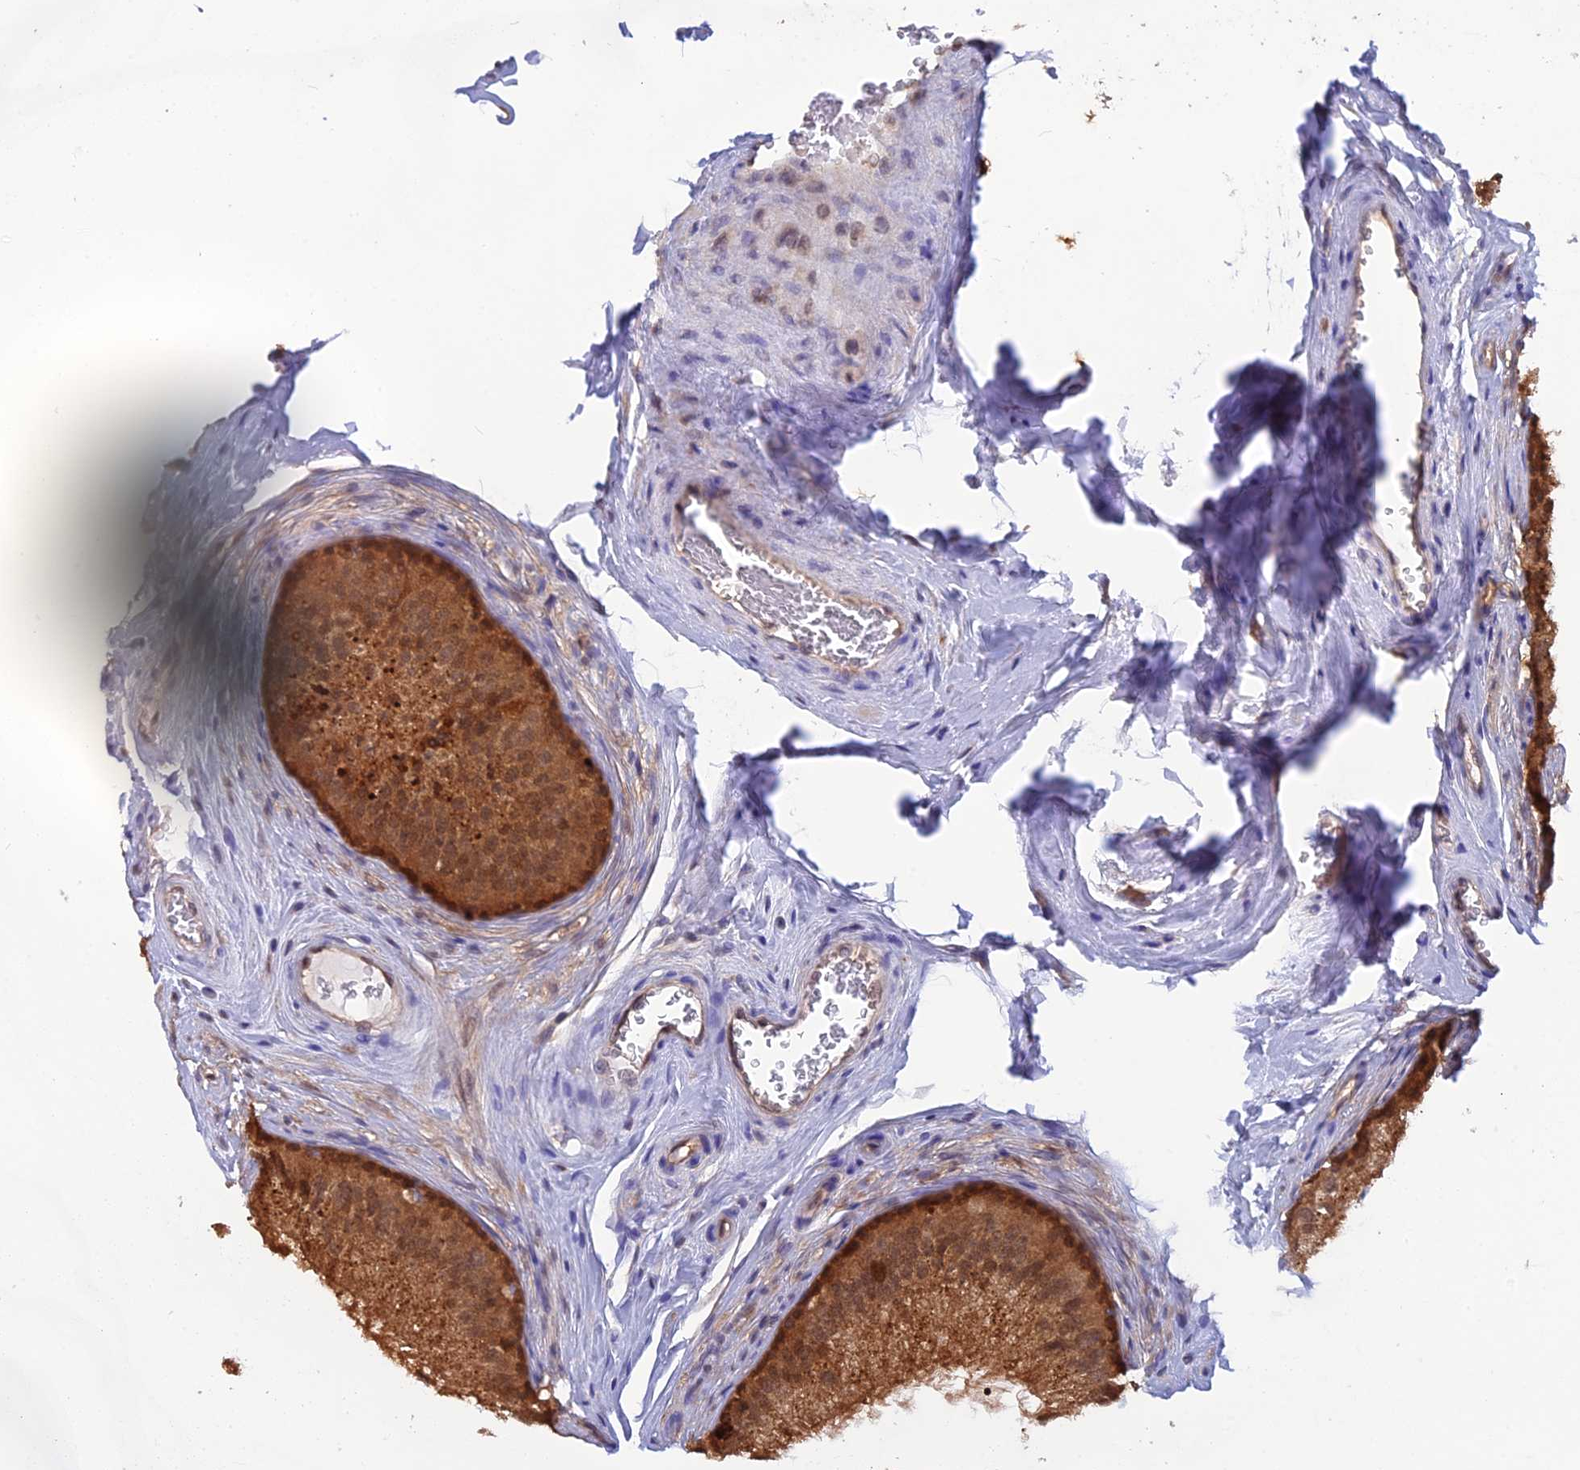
{"staining": {"intensity": "strong", "quantity": ">75%", "location": "cytoplasmic/membranous,nuclear"}, "tissue": "epididymis", "cell_type": "Glandular cells", "image_type": "normal", "snomed": [{"axis": "morphology", "description": "Normal tissue, NOS"}, {"axis": "topography", "description": "Epididymis"}], "caption": "An immunohistochemistry histopathology image of unremarkable tissue is shown. Protein staining in brown shows strong cytoplasmic/membranous,nuclear positivity in epididymis within glandular cells.", "gene": "HINT1", "patient": {"sex": "male", "age": 33}}